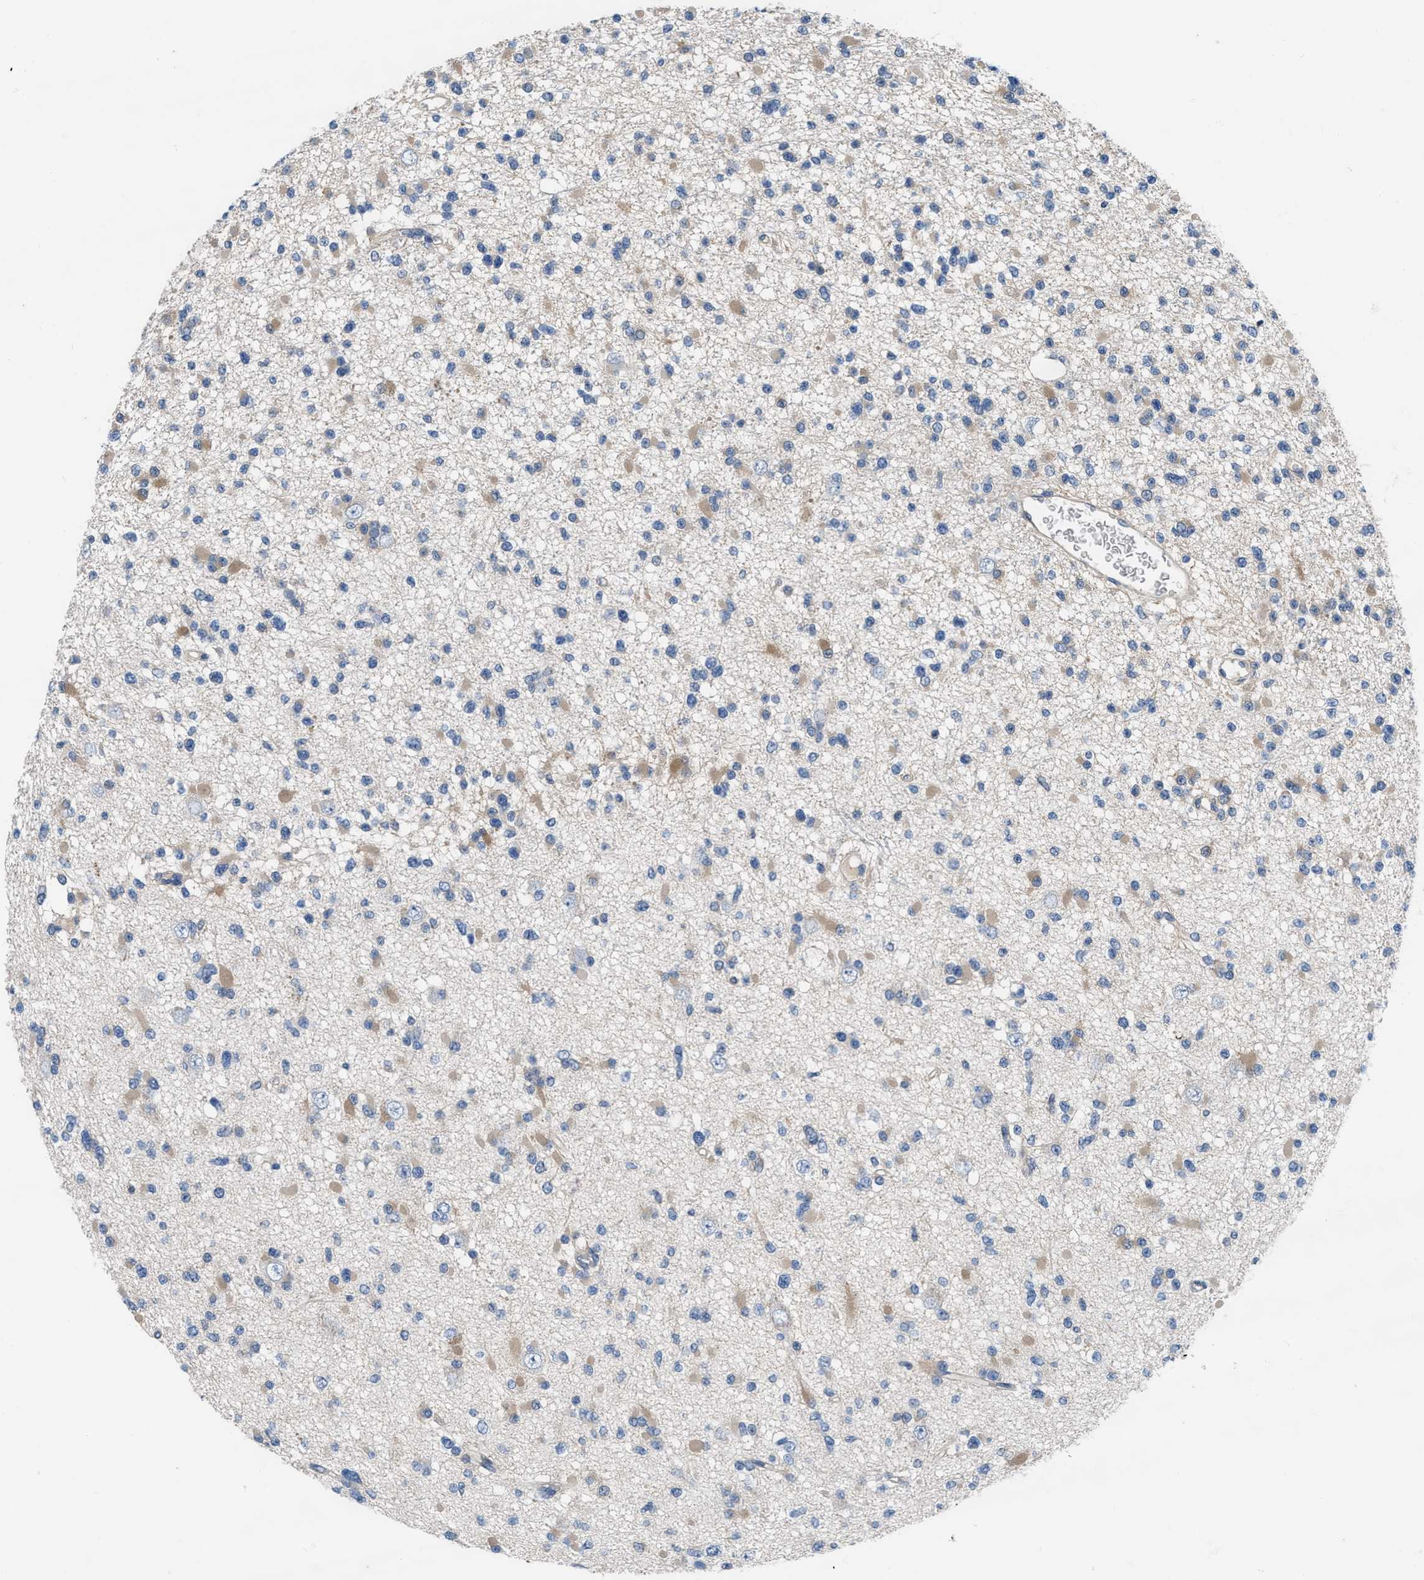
{"staining": {"intensity": "weak", "quantity": "<25%", "location": "cytoplasmic/membranous"}, "tissue": "glioma", "cell_type": "Tumor cells", "image_type": "cancer", "snomed": [{"axis": "morphology", "description": "Glioma, malignant, Low grade"}, {"axis": "topography", "description": "Brain"}], "caption": "This image is of glioma stained with IHC to label a protein in brown with the nuclei are counter-stained blue. There is no staining in tumor cells.", "gene": "NUDT5", "patient": {"sex": "female", "age": 22}}